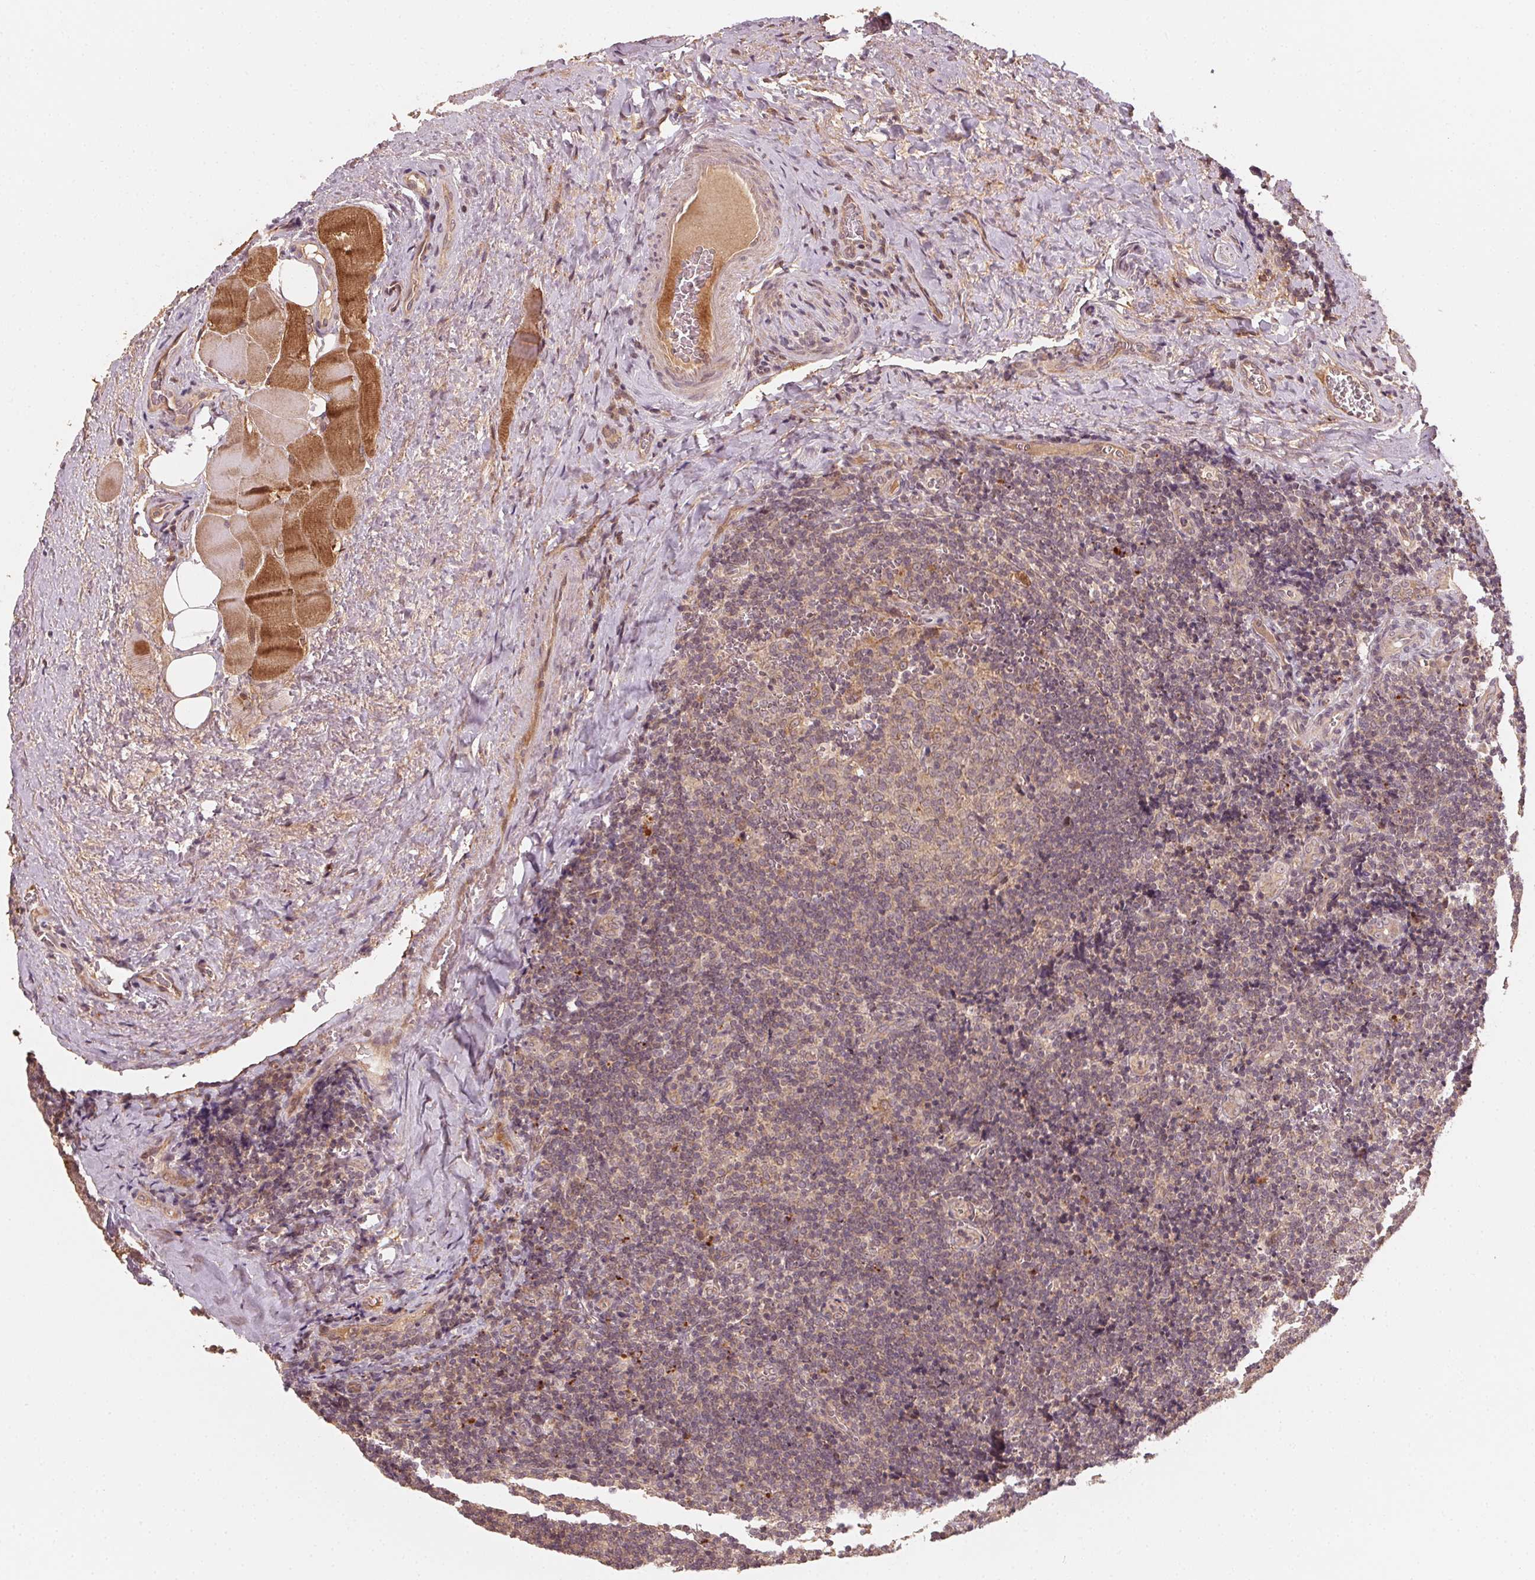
{"staining": {"intensity": "weak", "quantity": "25%-75%", "location": "cytoplasmic/membranous"}, "tissue": "tonsil", "cell_type": "Germinal center cells", "image_type": "normal", "snomed": [{"axis": "morphology", "description": "Normal tissue, NOS"}, {"axis": "morphology", "description": "Inflammation, NOS"}, {"axis": "topography", "description": "Tonsil"}], "caption": "Immunohistochemical staining of normal human tonsil reveals 25%-75% levels of weak cytoplasmic/membranous protein staining in about 25%-75% of germinal center cells. (Stains: DAB in brown, nuclei in blue, Microscopy: brightfield microscopy at high magnification).", "gene": "WBP2", "patient": {"sex": "female", "age": 31}}